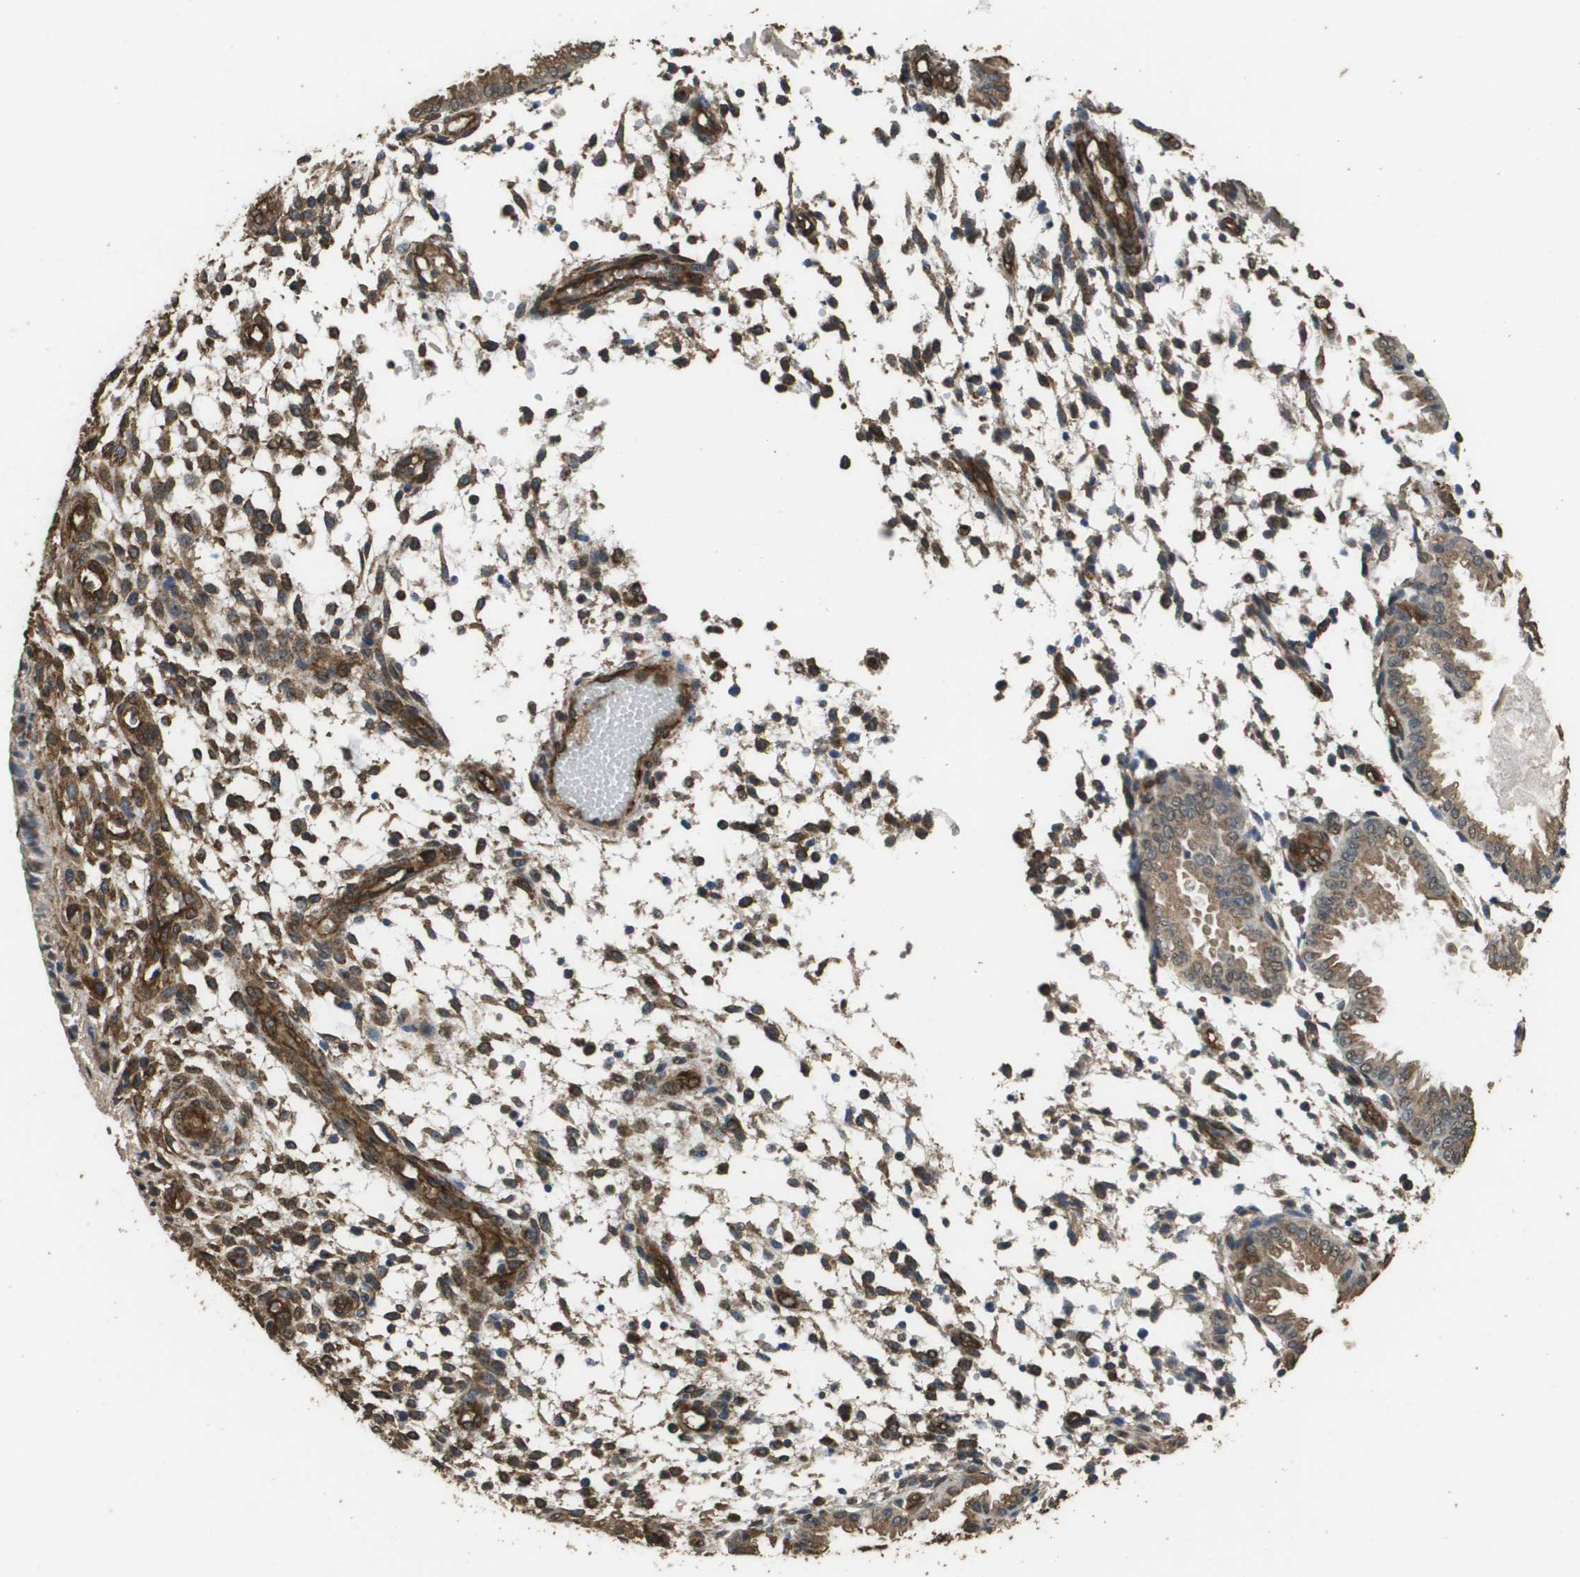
{"staining": {"intensity": "weak", "quantity": "25%-75%", "location": "cytoplasmic/membranous,nuclear"}, "tissue": "endometrium", "cell_type": "Cells in endometrial stroma", "image_type": "normal", "snomed": [{"axis": "morphology", "description": "Normal tissue, NOS"}, {"axis": "topography", "description": "Endometrium"}], "caption": "Protein expression analysis of unremarkable human endometrium reveals weak cytoplasmic/membranous,nuclear expression in approximately 25%-75% of cells in endometrial stroma. The protein of interest is stained brown, and the nuclei are stained in blue (DAB IHC with brightfield microscopy, high magnification).", "gene": "AAMP", "patient": {"sex": "female", "age": 33}}